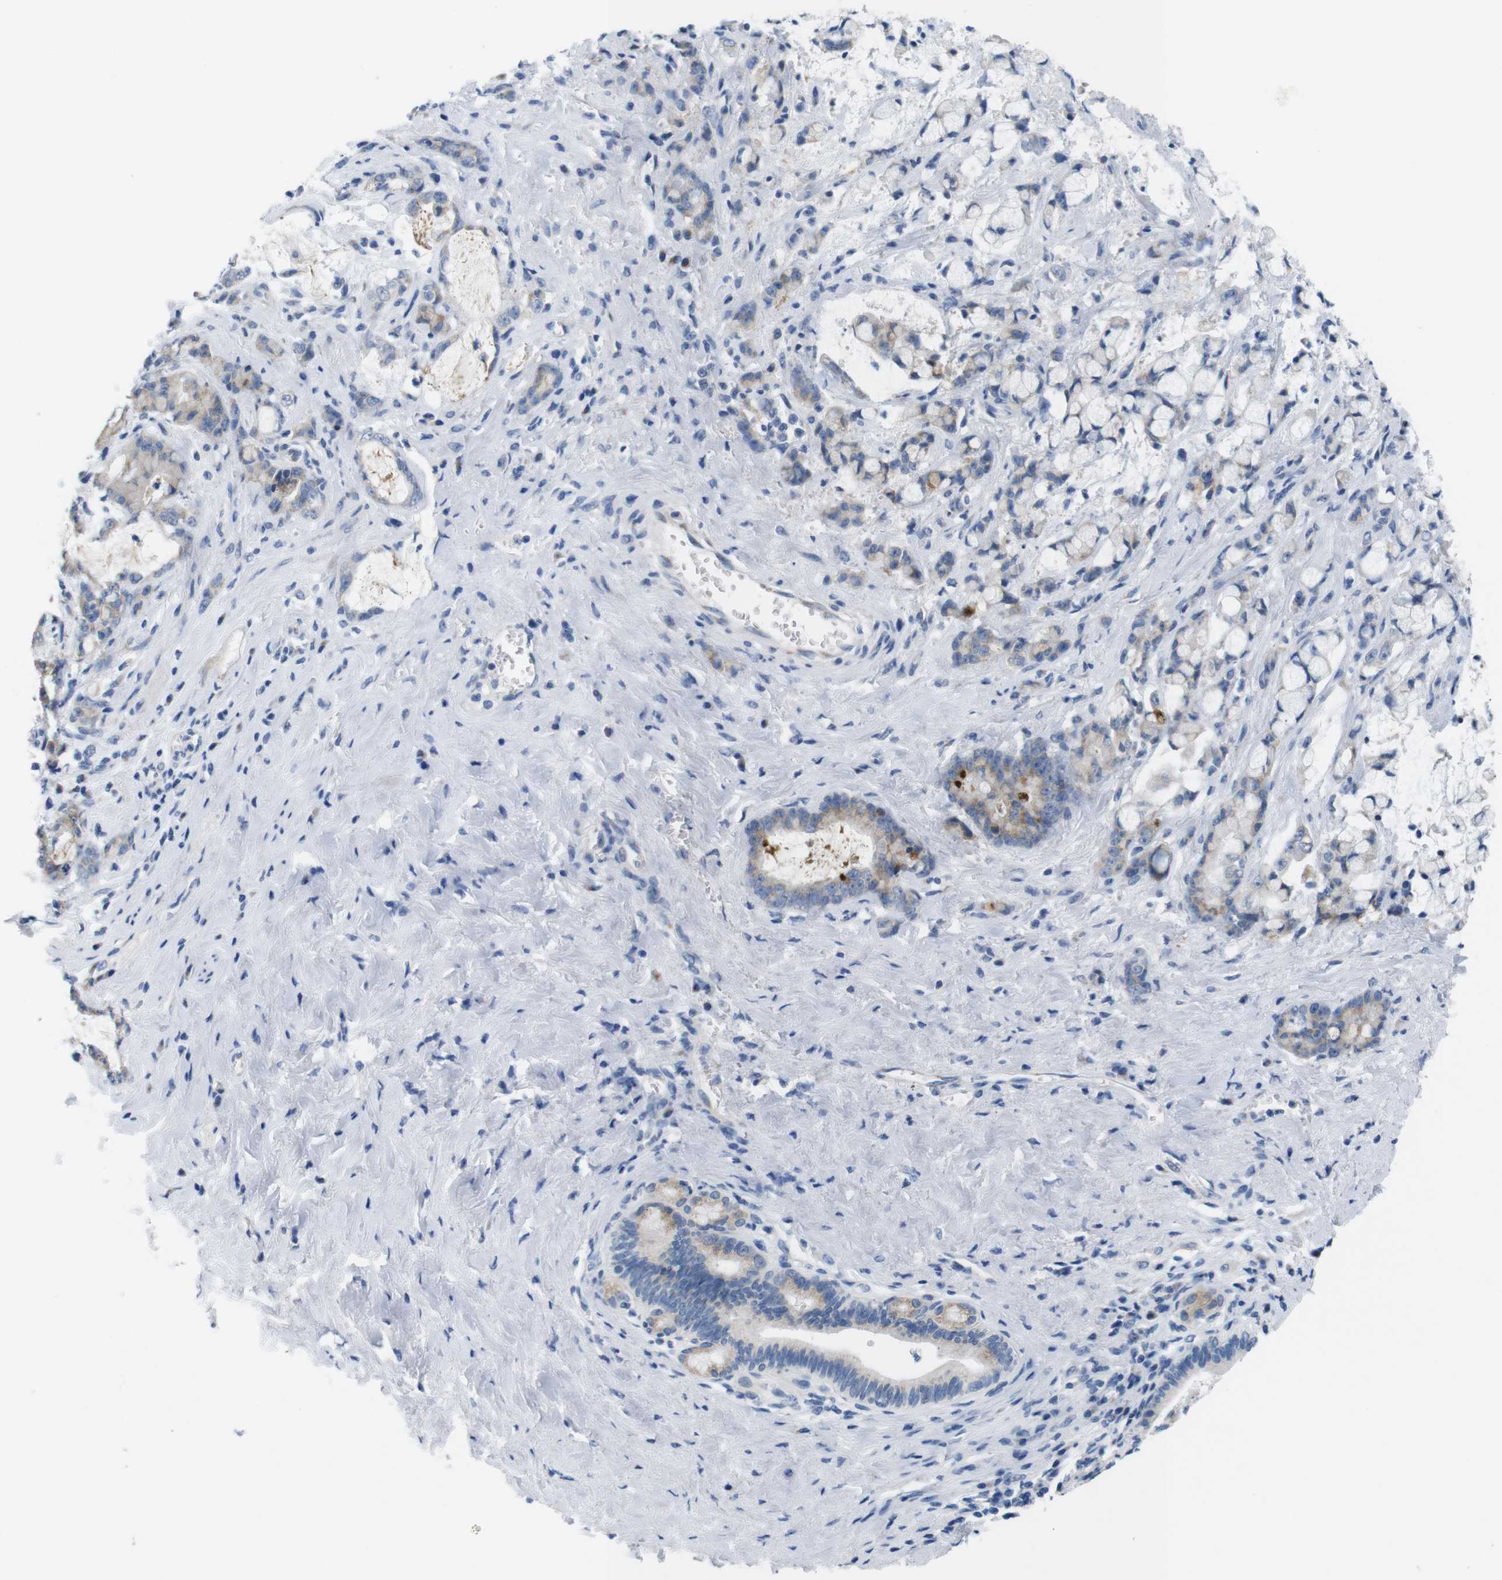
{"staining": {"intensity": "weak", "quantity": "25%-75%", "location": "cytoplasmic/membranous"}, "tissue": "pancreatic cancer", "cell_type": "Tumor cells", "image_type": "cancer", "snomed": [{"axis": "morphology", "description": "Adenocarcinoma, NOS"}, {"axis": "topography", "description": "Pancreas"}], "caption": "This micrograph reveals pancreatic cancer (adenocarcinoma) stained with immunohistochemistry (IHC) to label a protein in brown. The cytoplasmic/membranous of tumor cells show weak positivity for the protein. Nuclei are counter-stained blue.", "gene": "GOLGA2", "patient": {"sex": "female", "age": 73}}